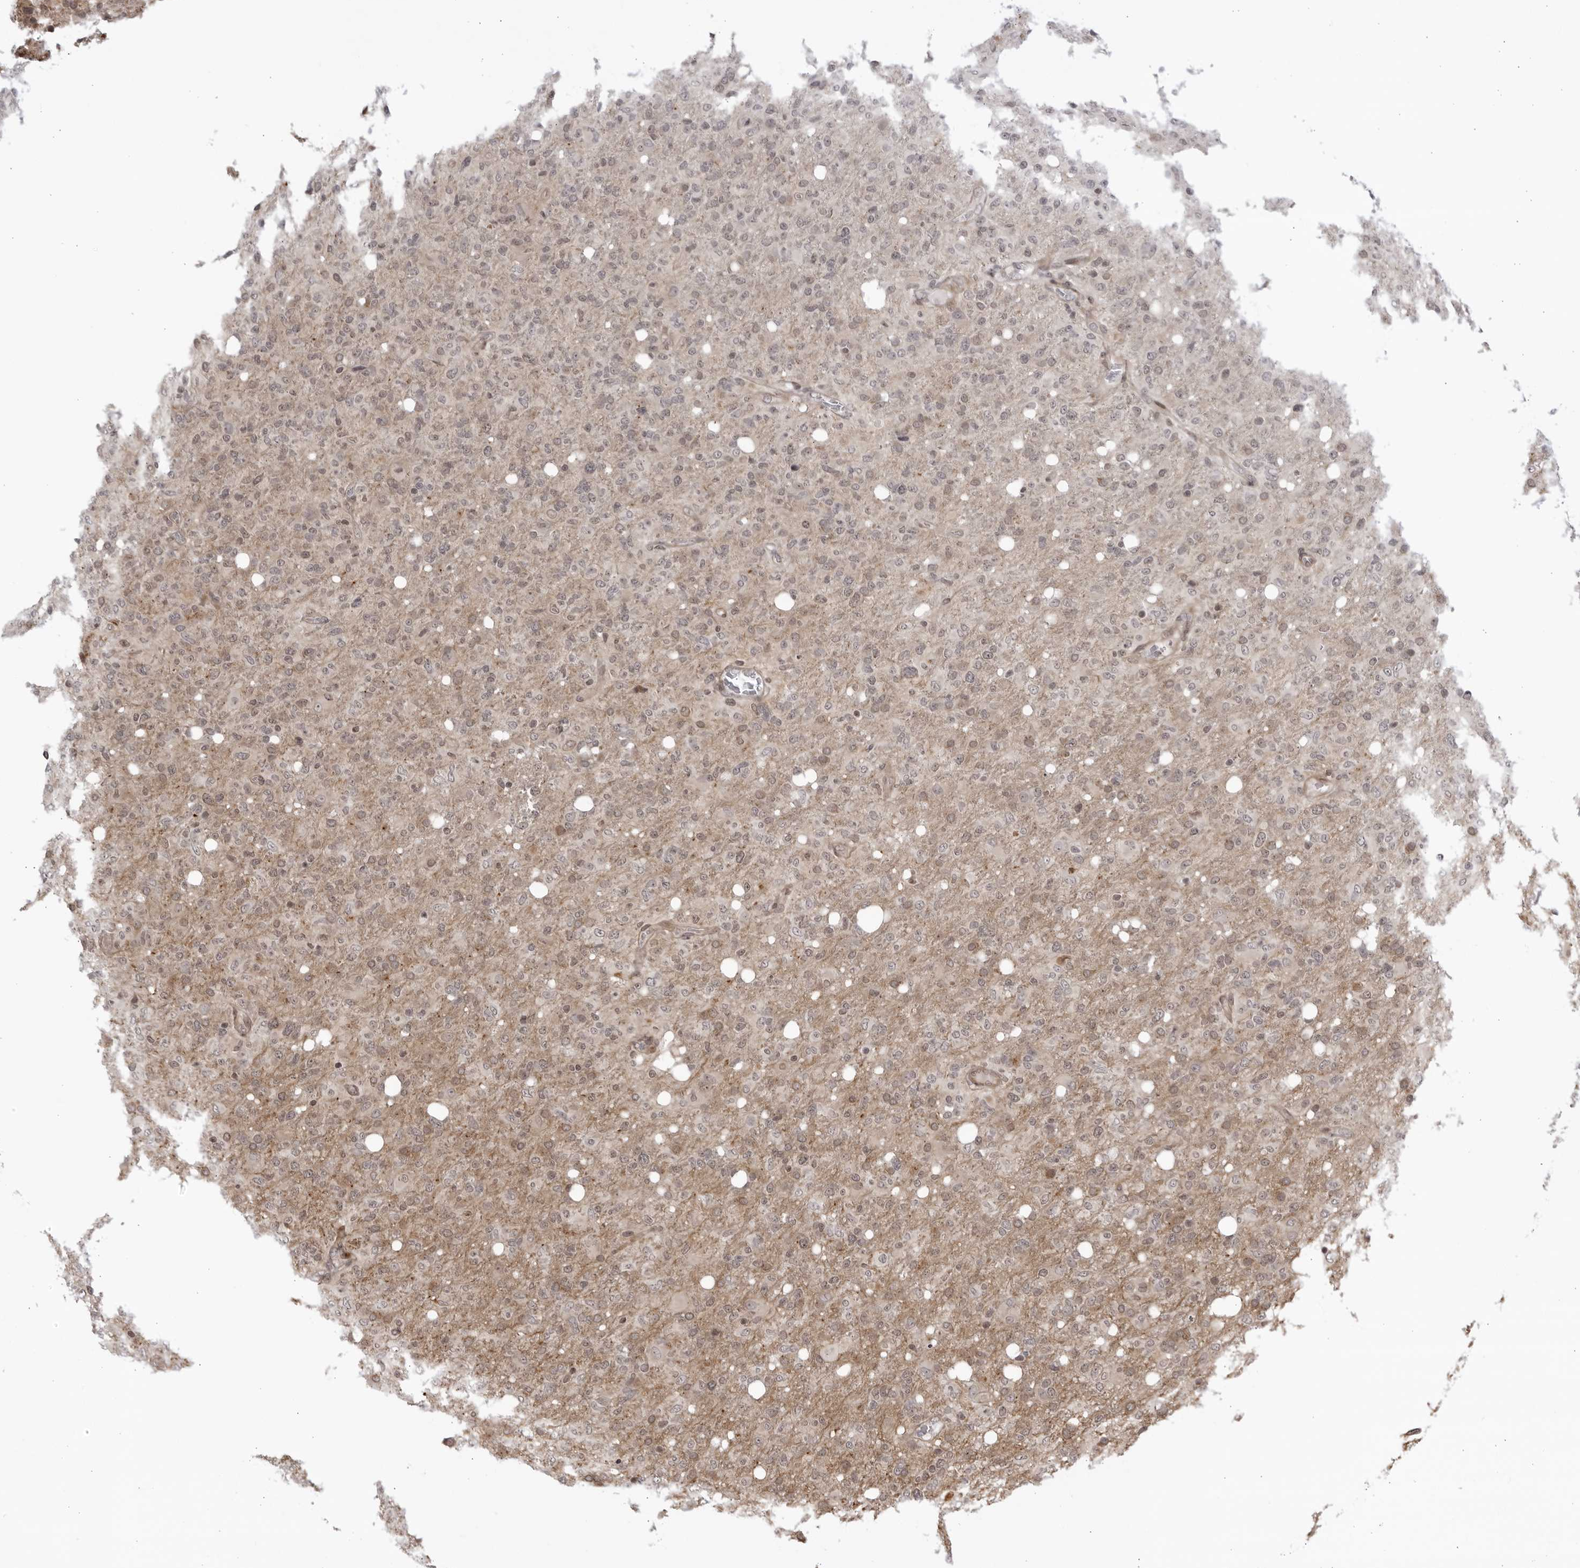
{"staining": {"intensity": "weak", "quantity": "25%-75%", "location": "nuclear"}, "tissue": "glioma", "cell_type": "Tumor cells", "image_type": "cancer", "snomed": [{"axis": "morphology", "description": "Glioma, malignant, High grade"}, {"axis": "topography", "description": "Brain"}], "caption": "Glioma stained for a protein reveals weak nuclear positivity in tumor cells. (DAB (3,3'-diaminobenzidine) = brown stain, brightfield microscopy at high magnification).", "gene": "CNBD1", "patient": {"sex": "female", "age": 57}}